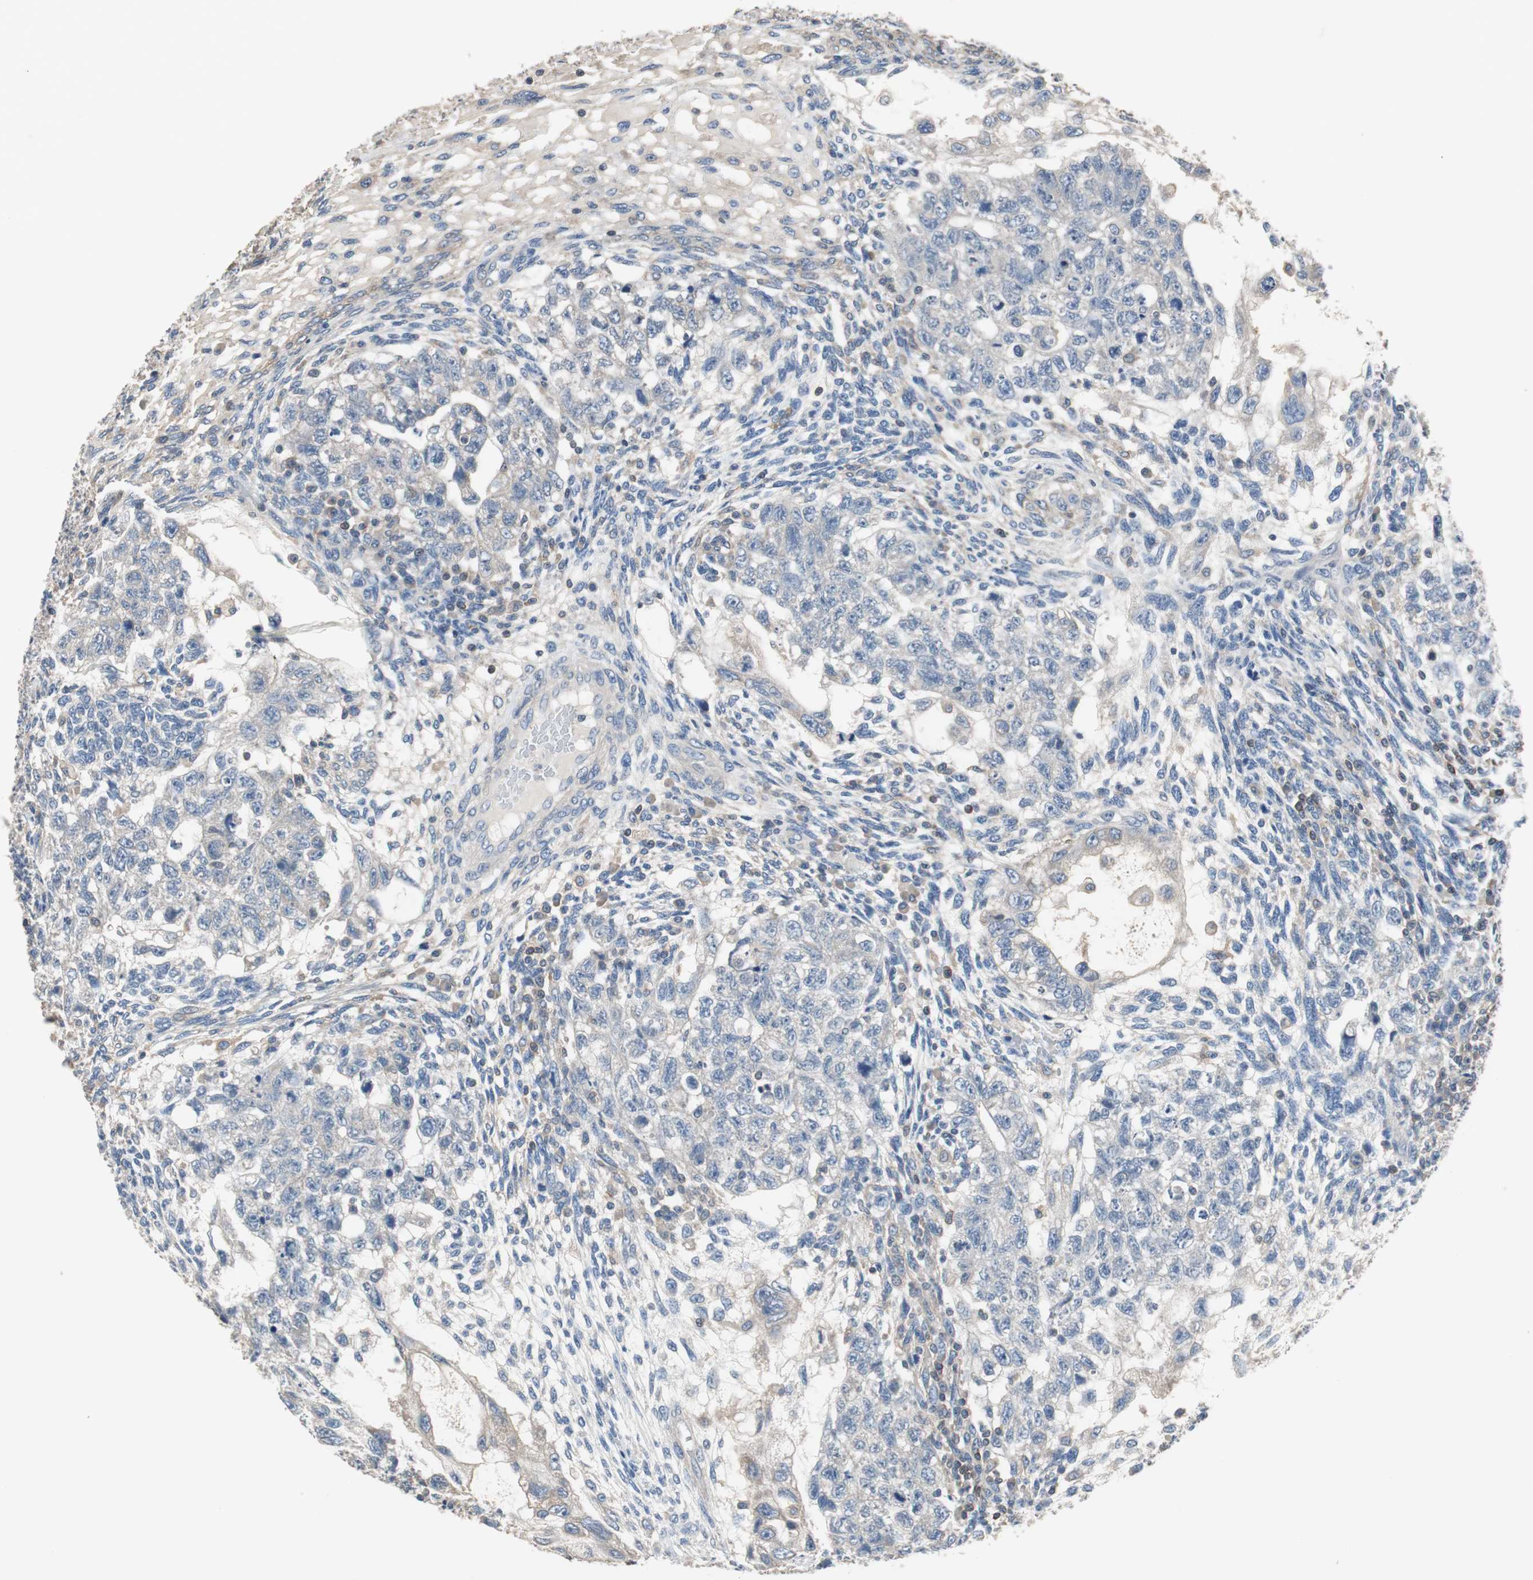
{"staining": {"intensity": "weak", "quantity": "<25%", "location": "cytoplasmic/membranous"}, "tissue": "testis cancer", "cell_type": "Tumor cells", "image_type": "cancer", "snomed": [{"axis": "morphology", "description": "Normal tissue, NOS"}, {"axis": "morphology", "description": "Carcinoma, Embryonal, NOS"}, {"axis": "topography", "description": "Testis"}], "caption": "Immunohistochemistry photomicrograph of neoplastic tissue: human embryonal carcinoma (testis) stained with DAB (3,3'-diaminobenzidine) shows no significant protein positivity in tumor cells. The staining was performed using DAB to visualize the protein expression in brown, while the nuclei were stained in blue with hematoxylin (Magnification: 20x).", "gene": "PRKCA", "patient": {"sex": "male", "age": 36}}